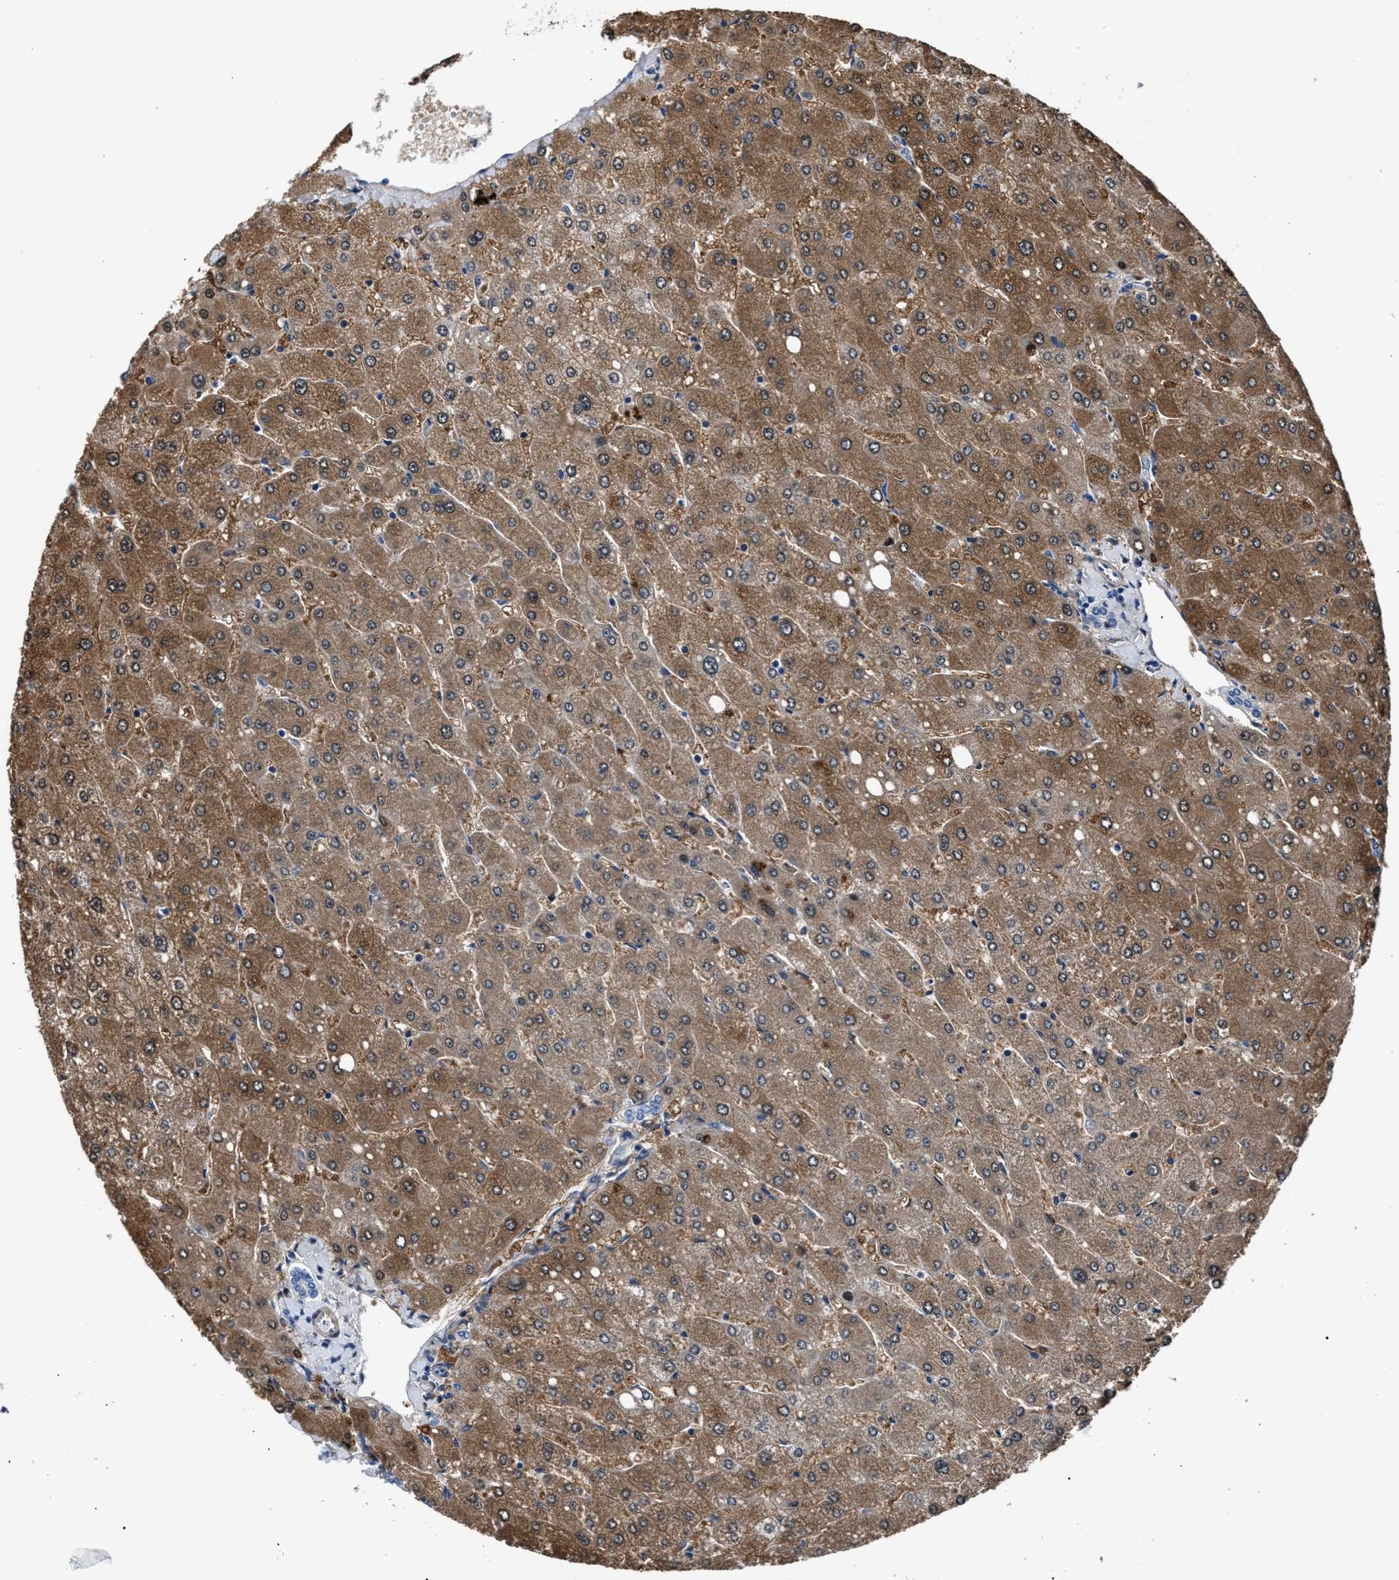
{"staining": {"intensity": "negative", "quantity": "none", "location": "none"}, "tissue": "liver", "cell_type": "Cholangiocytes", "image_type": "normal", "snomed": [{"axis": "morphology", "description": "Normal tissue, NOS"}, {"axis": "topography", "description": "Liver"}], "caption": "There is no significant positivity in cholangiocytes of liver. (DAB (3,3'-diaminobenzidine) immunohistochemistry with hematoxylin counter stain).", "gene": "CDRT4", "patient": {"sex": "male", "age": 55}}